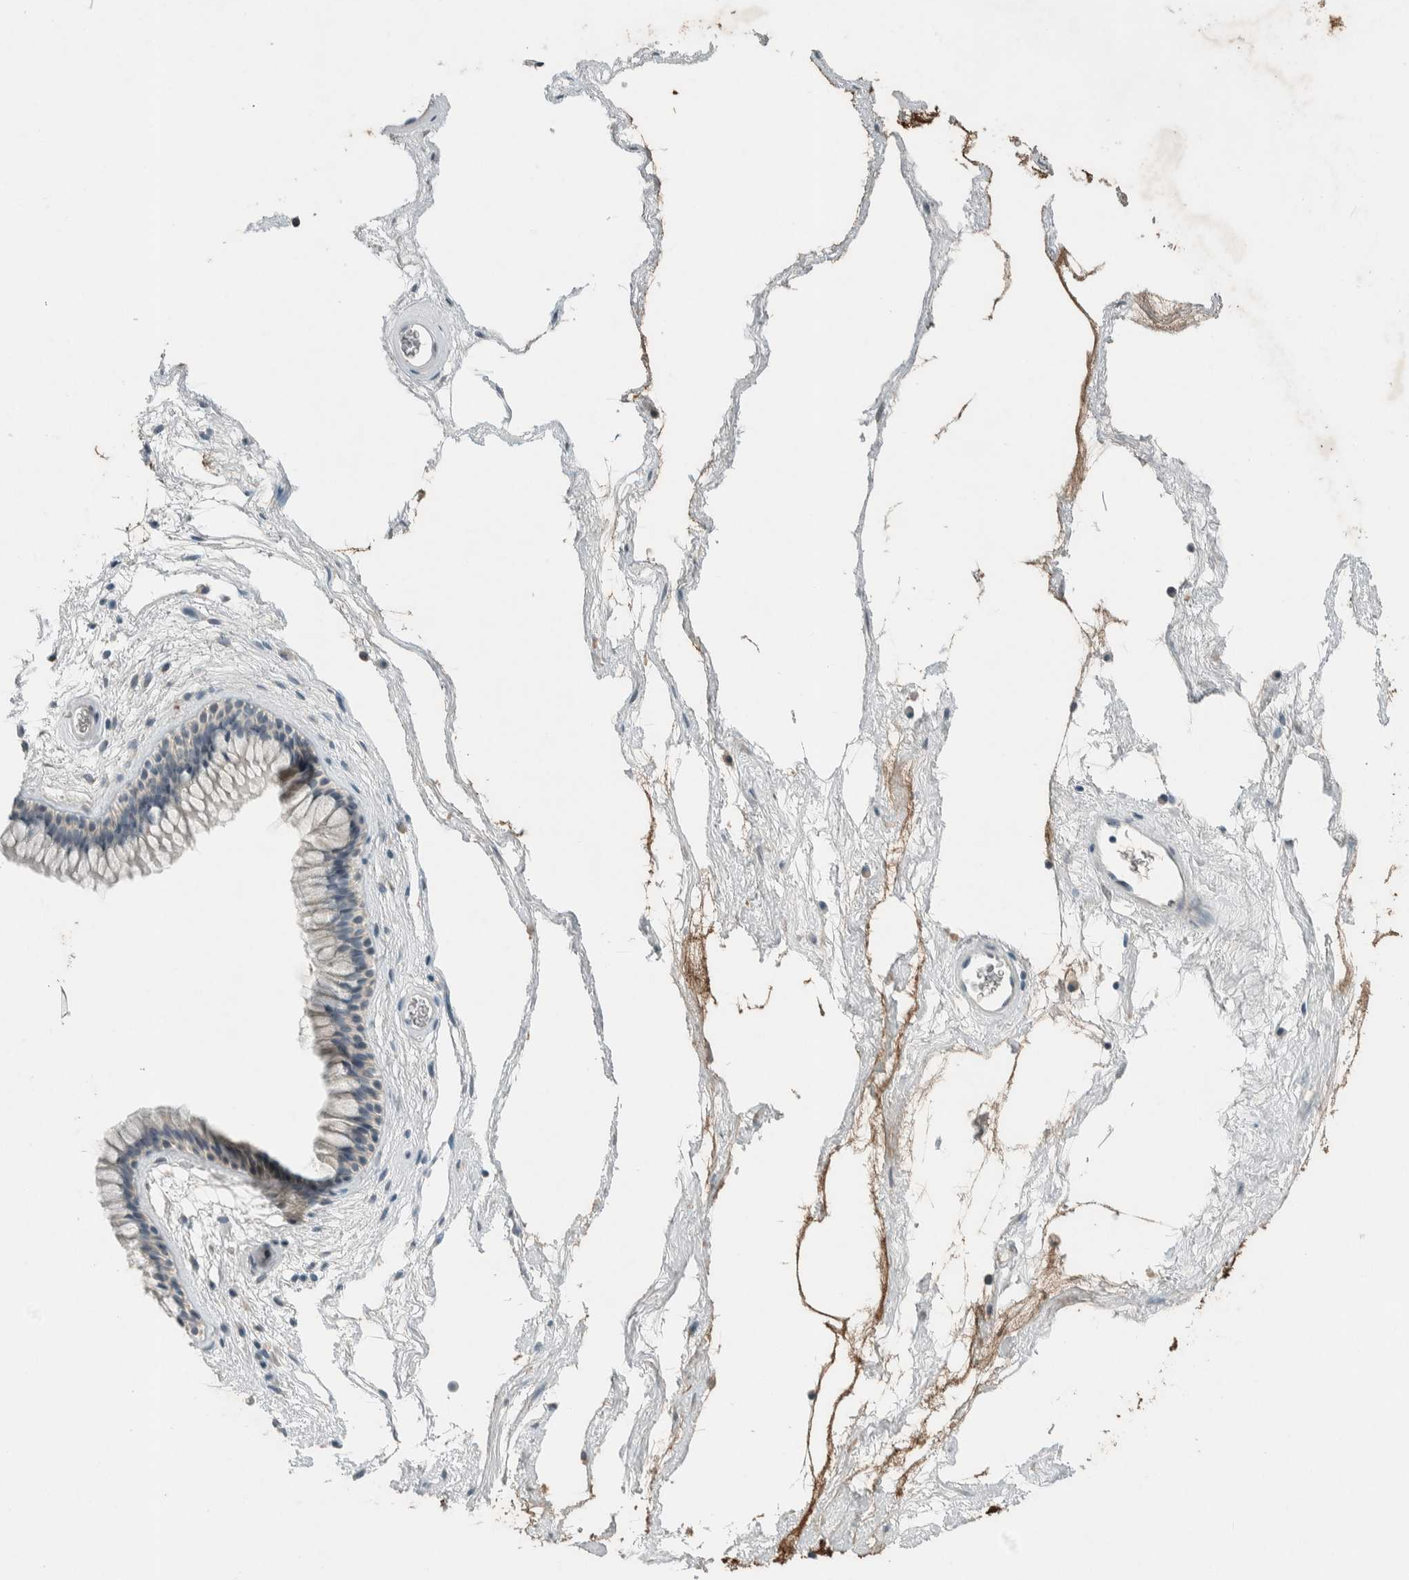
{"staining": {"intensity": "negative", "quantity": "none", "location": "none"}, "tissue": "nasopharynx", "cell_type": "Respiratory epithelial cells", "image_type": "normal", "snomed": [{"axis": "morphology", "description": "Normal tissue, NOS"}, {"axis": "morphology", "description": "Inflammation, NOS"}, {"axis": "topography", "description": "Nasopharynx"}], "caption": "Nasopharynx was stained to show a protein in brown. There is no significant expression in respiratory epithelial cells. (Immunohistochemistry (ihc), brightfield microscopy, high magnification).", "gene": "CERCAM", "patient": {"sex": "male", "age": 48}}